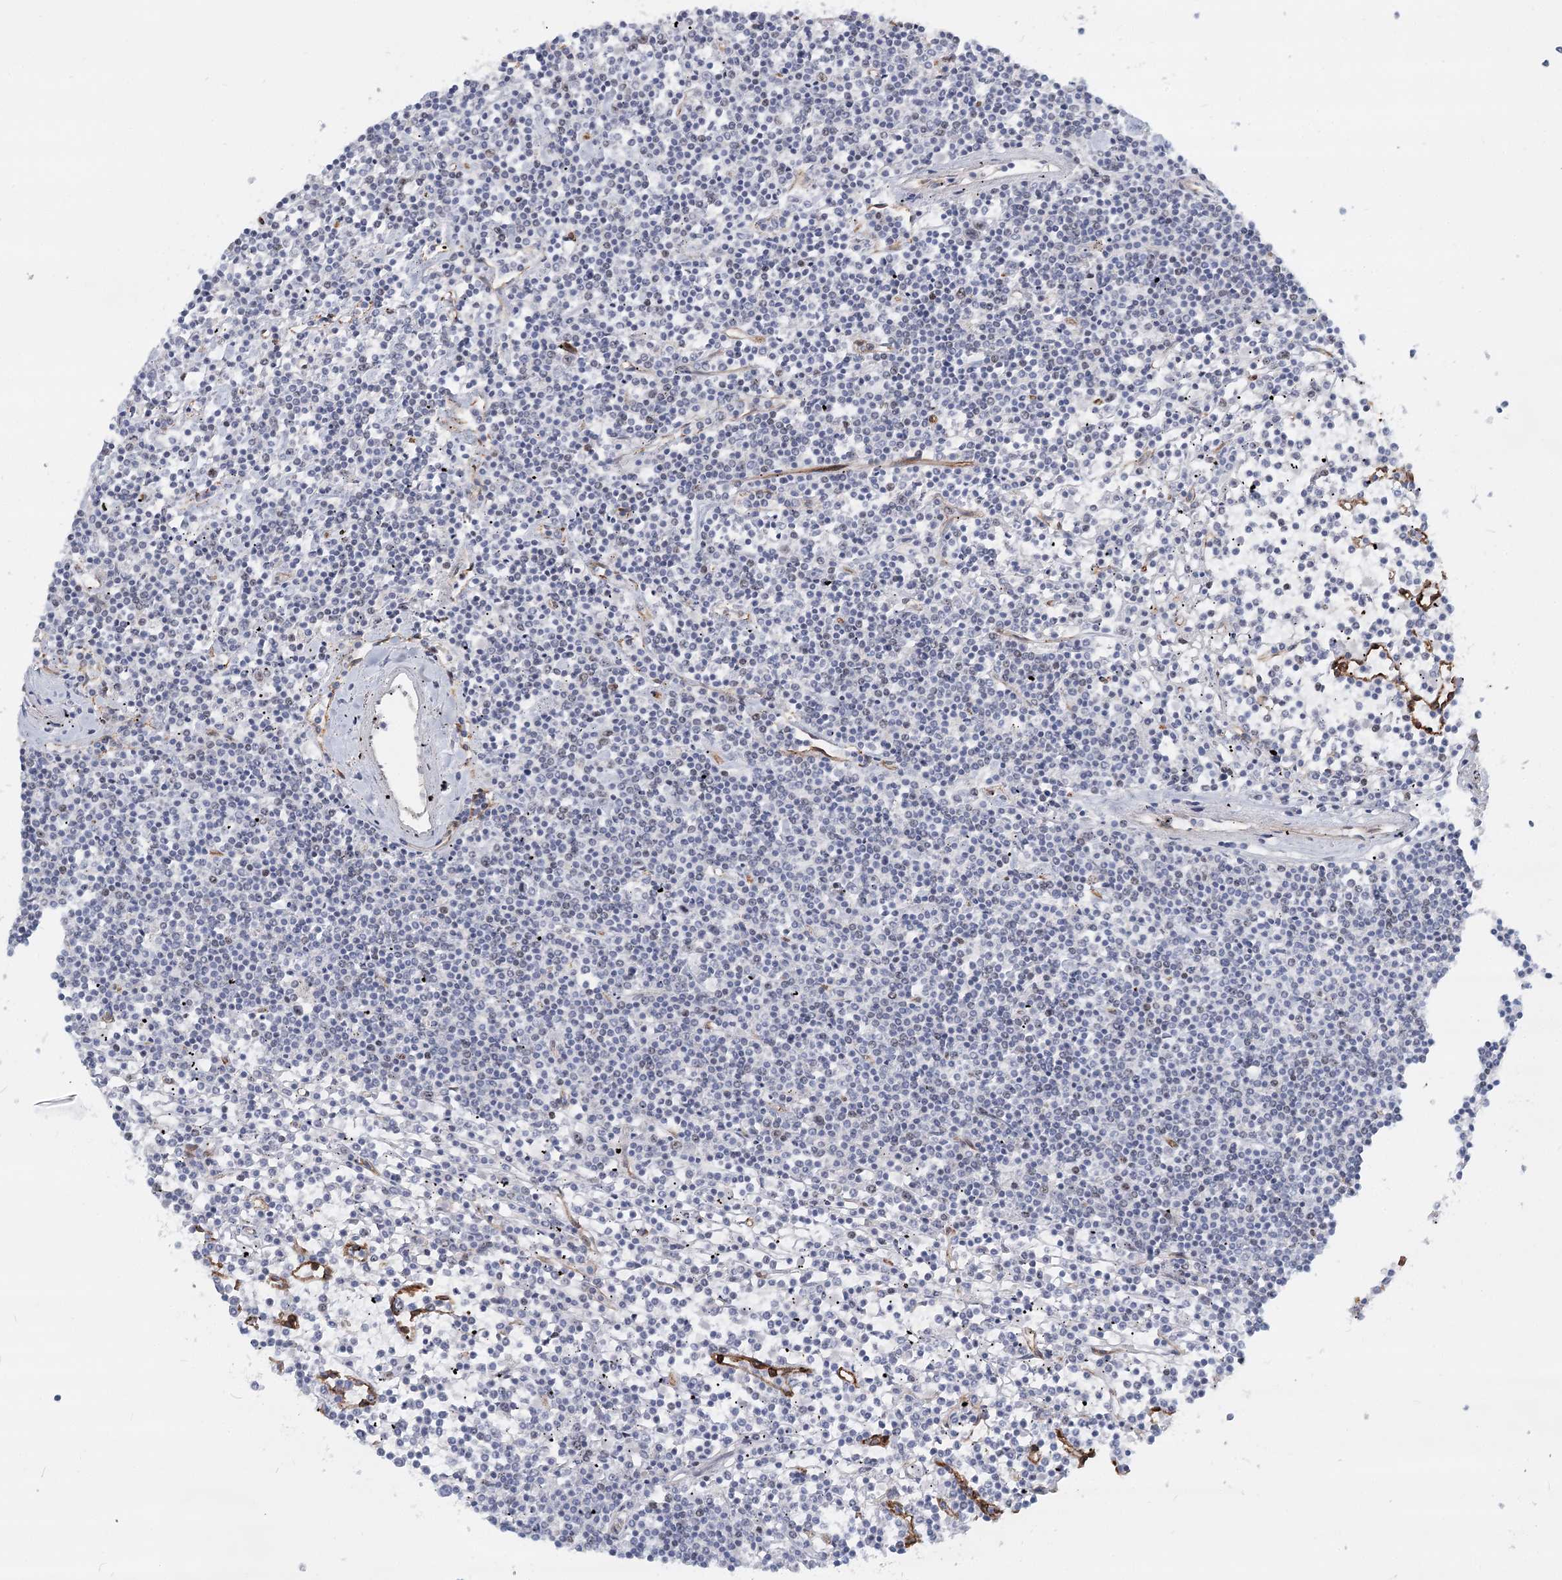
{"staining": {"intensity": "negative", "quantity": "none", "location": "none"}, "tissue": "lymphoma", "cell_type": "Tumor cells", "image_type": "cancer", "snomed": [{"axis": "morphology", "description": "Malignant lymphoma, non-Hodgkin's type, Low grade"}, {"axis": "topography", "description": "Spleen"}], "caption": "Tumor cells are negative for brown protein staining in low-grade malignant lymphoma, non-Hodgkin's type.", "gene": "ZFYVE28", "patient": {"sex": "female", "age": 19}}